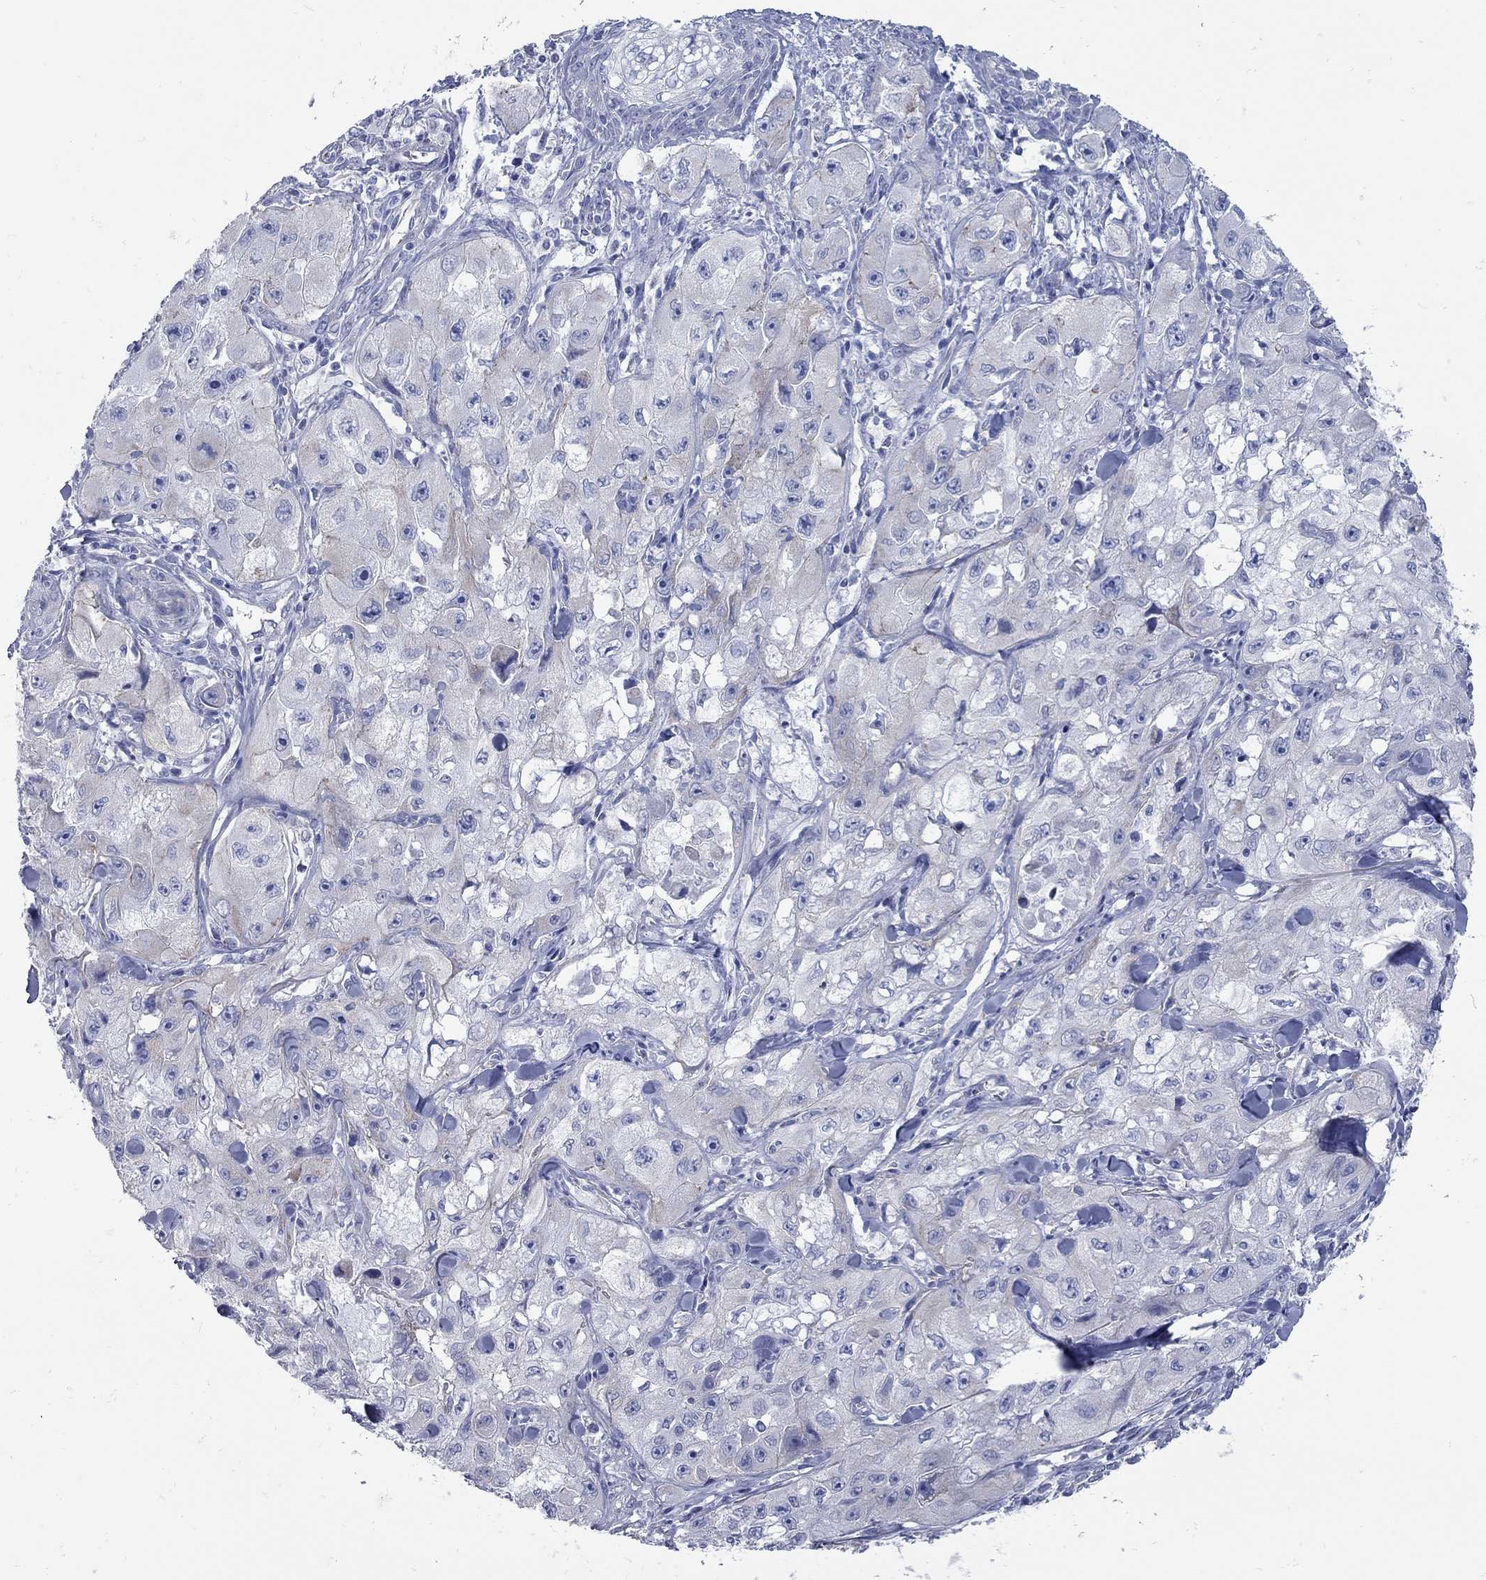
{"staining": {"intensity": "negative", "quantity": "none", "location": "none"}, "tissue": "skin cancer", "cell_type": "Tumor cells", "image_type": "cancer", "snomed": [{"axis": "morphology", "description": "Squamous cell carcinoma, NOS"}, {"axis": "topography", "description": "Skin"}, {"axis": "topography", "description": "Subcutis"}], "caption": "This is a photomicrograph of IHC staining of squamous cell carcinoma (skin), which shows no staining in tumor cells. (DAB (3,3'-diaminobenzidine) immunohistochemistry (IHC) with hematoxylin counter stain).", "gene": "PDZD3", "patient": {"sex": "male", "age": 73}}